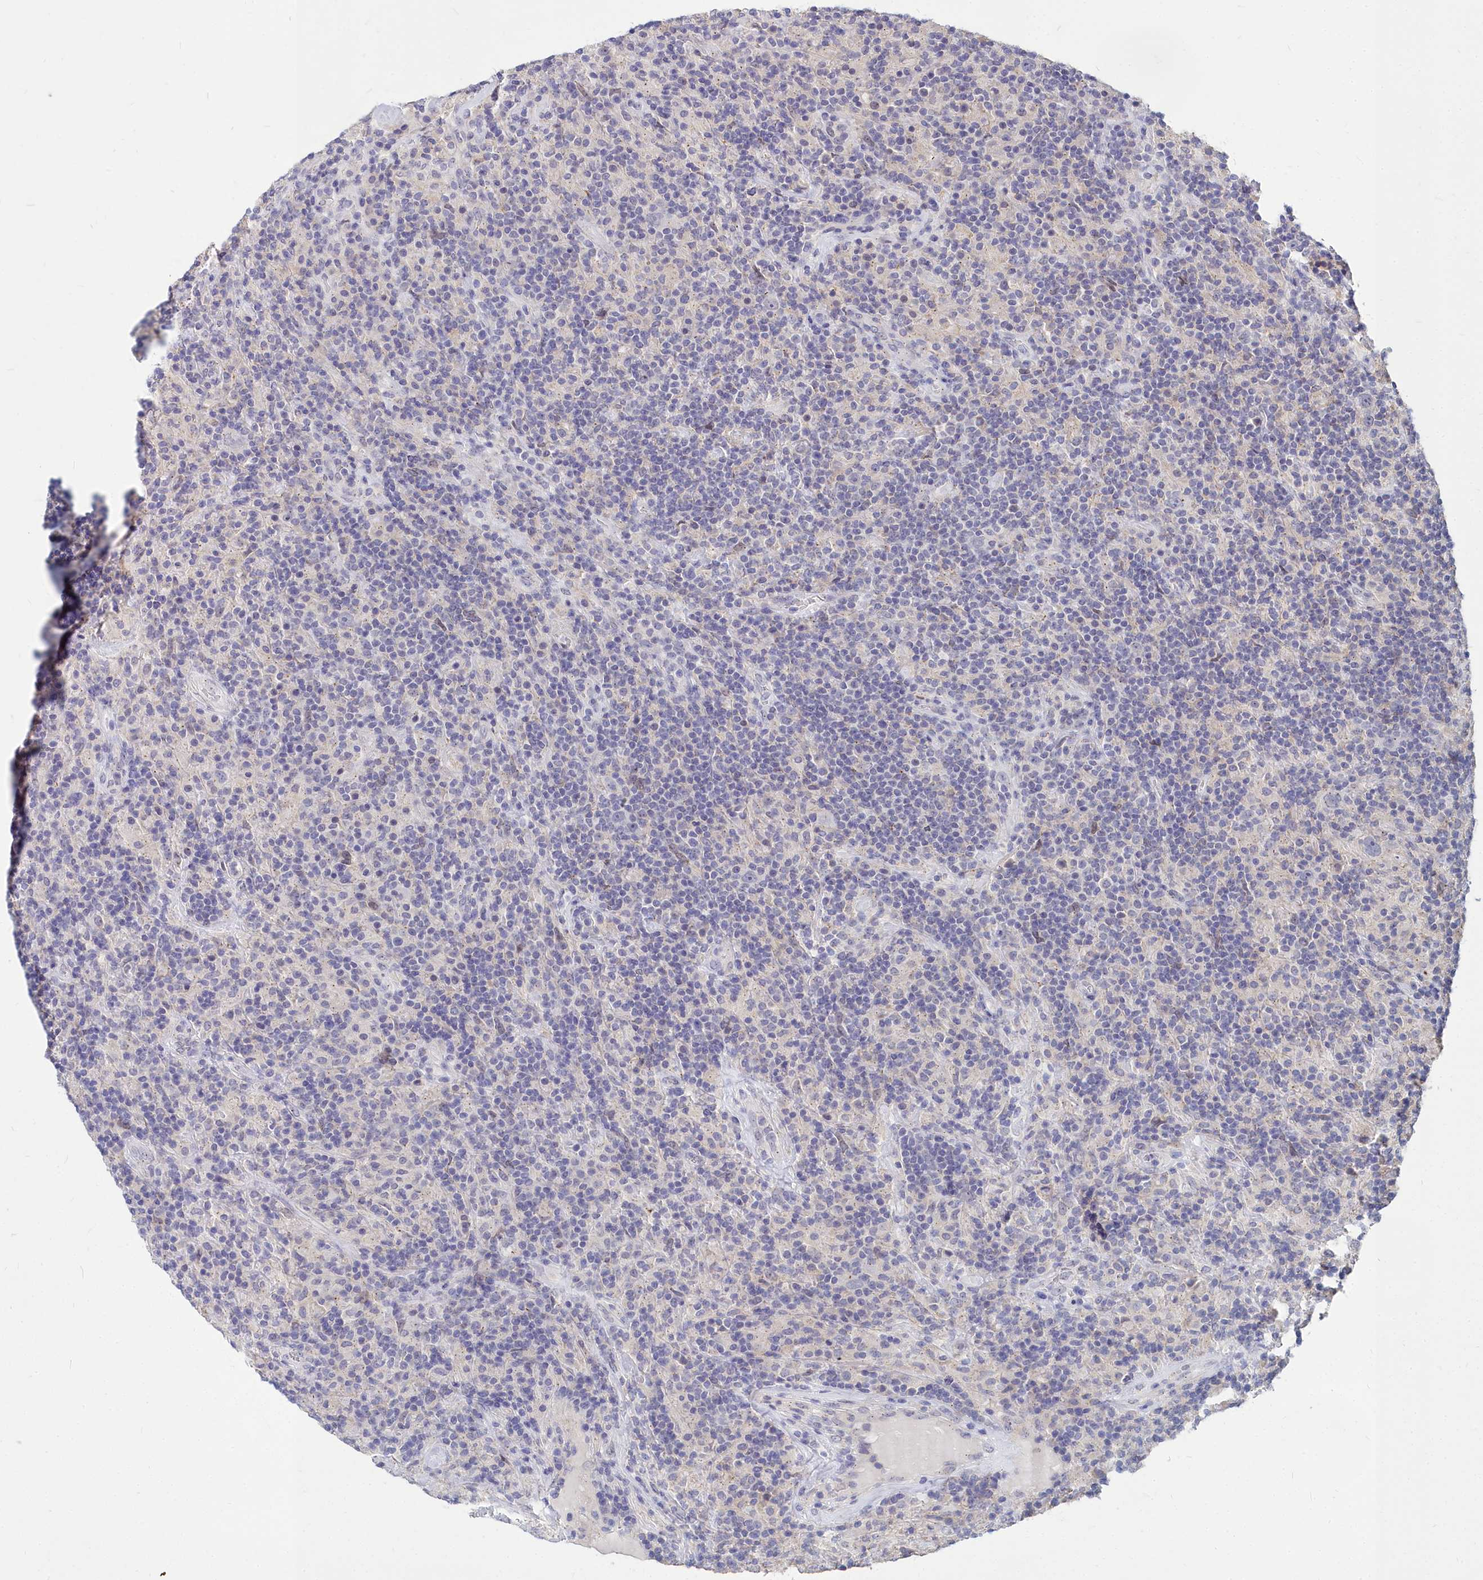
{"staining": {"intensity": "negative", "quantity": "none", "location": "none"}, "tissue": "lymphoma", "cell_type": "Tumor cells", "image_type": "cancer", "snomed": [{"axis": "morphology", "description": "Hodgkin's disease, NOS"}, {"axis": "topography", "description": "Lymph node"}], "caption": "There is no significant staining in tumor cells of Hodgkin's disease.", "gene": "NOXA1", "patient": {"sex": "male", "age": 70}}